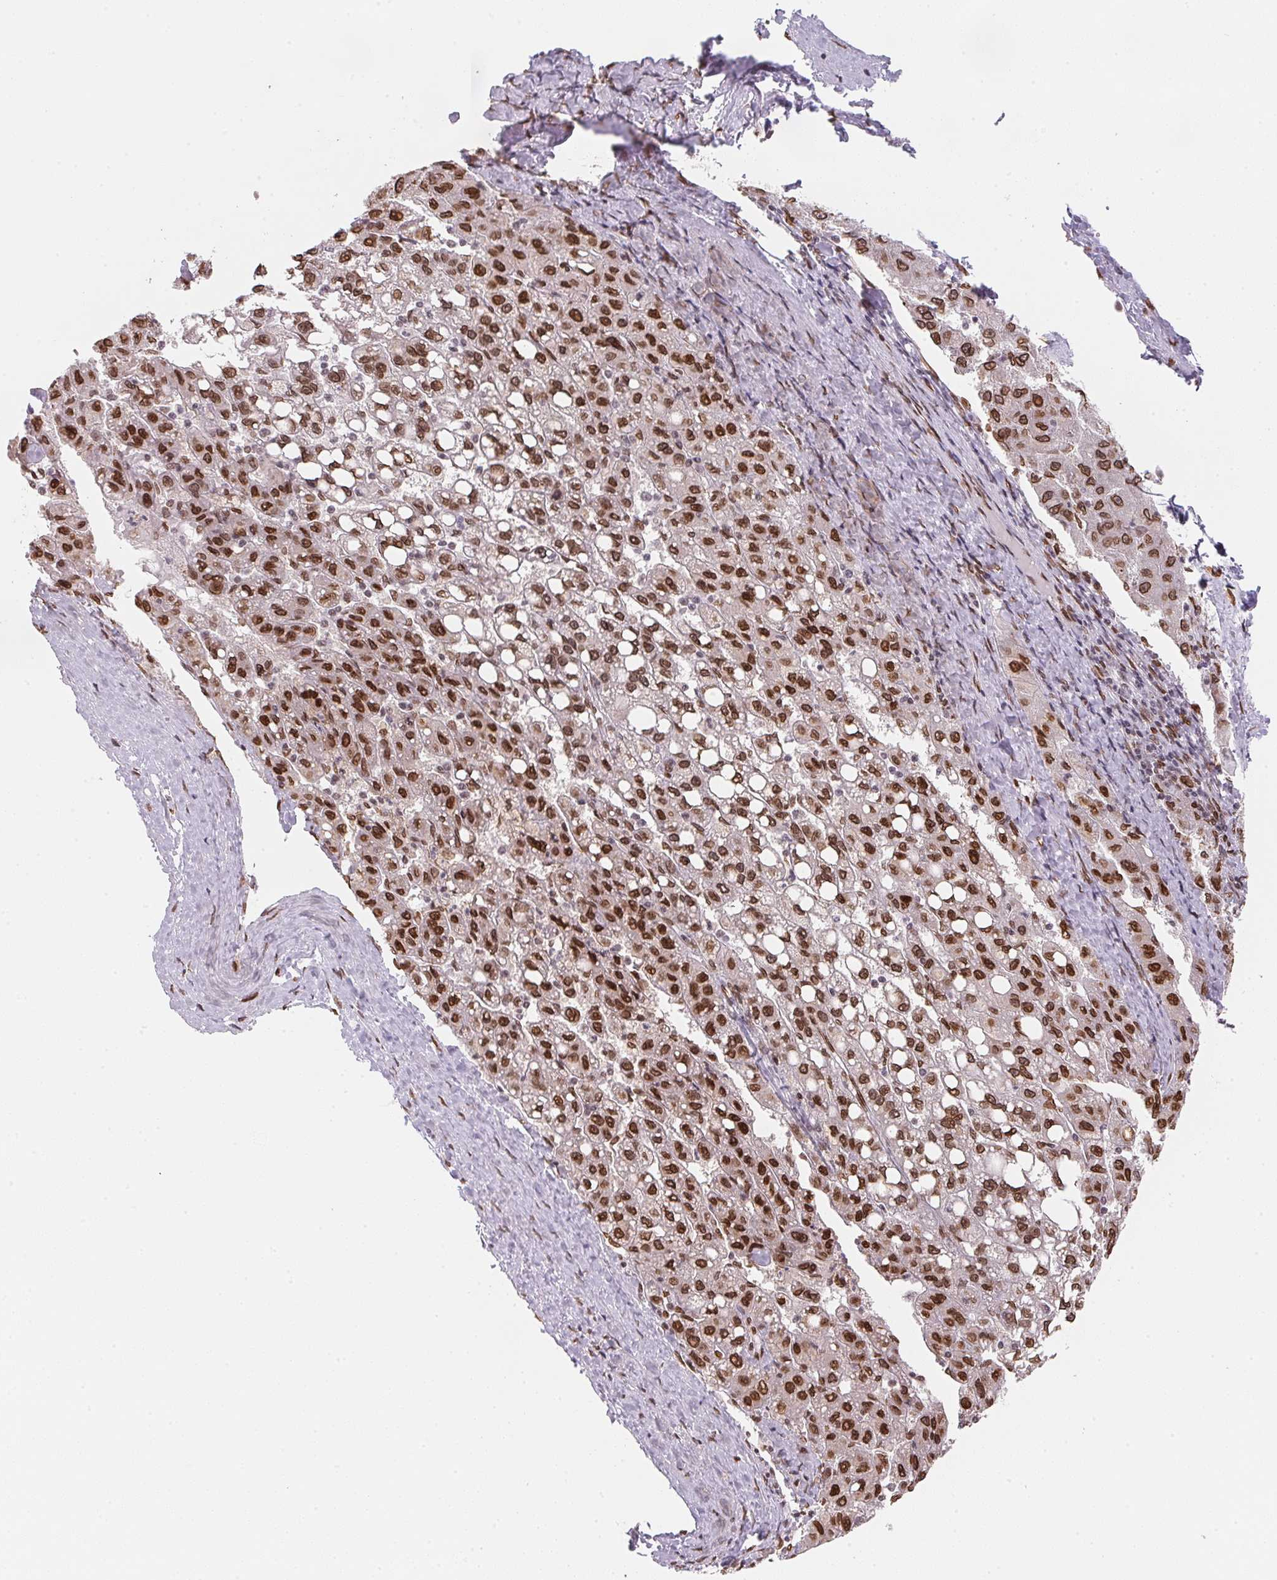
{"staining": {"intensity": "strong", "quantity": ">75%", "location": "nuclear"}, "tissue": "liver cancer", "cell_type": "Tumor cells", "image_type": "cancer", "snomed": [{"axis": "morphology", "description": "Carcinoma, Hepatocellular, NOS"}, {"axis": "topography", "description": "Liver"}], "caption": "Immunohistochemistry of human liver cancer displays high levels of strong nuclear expression in about >75% of tumor cells.", "gene": "SAP30BP", "patient": {"sex": "female", "age": 82}}